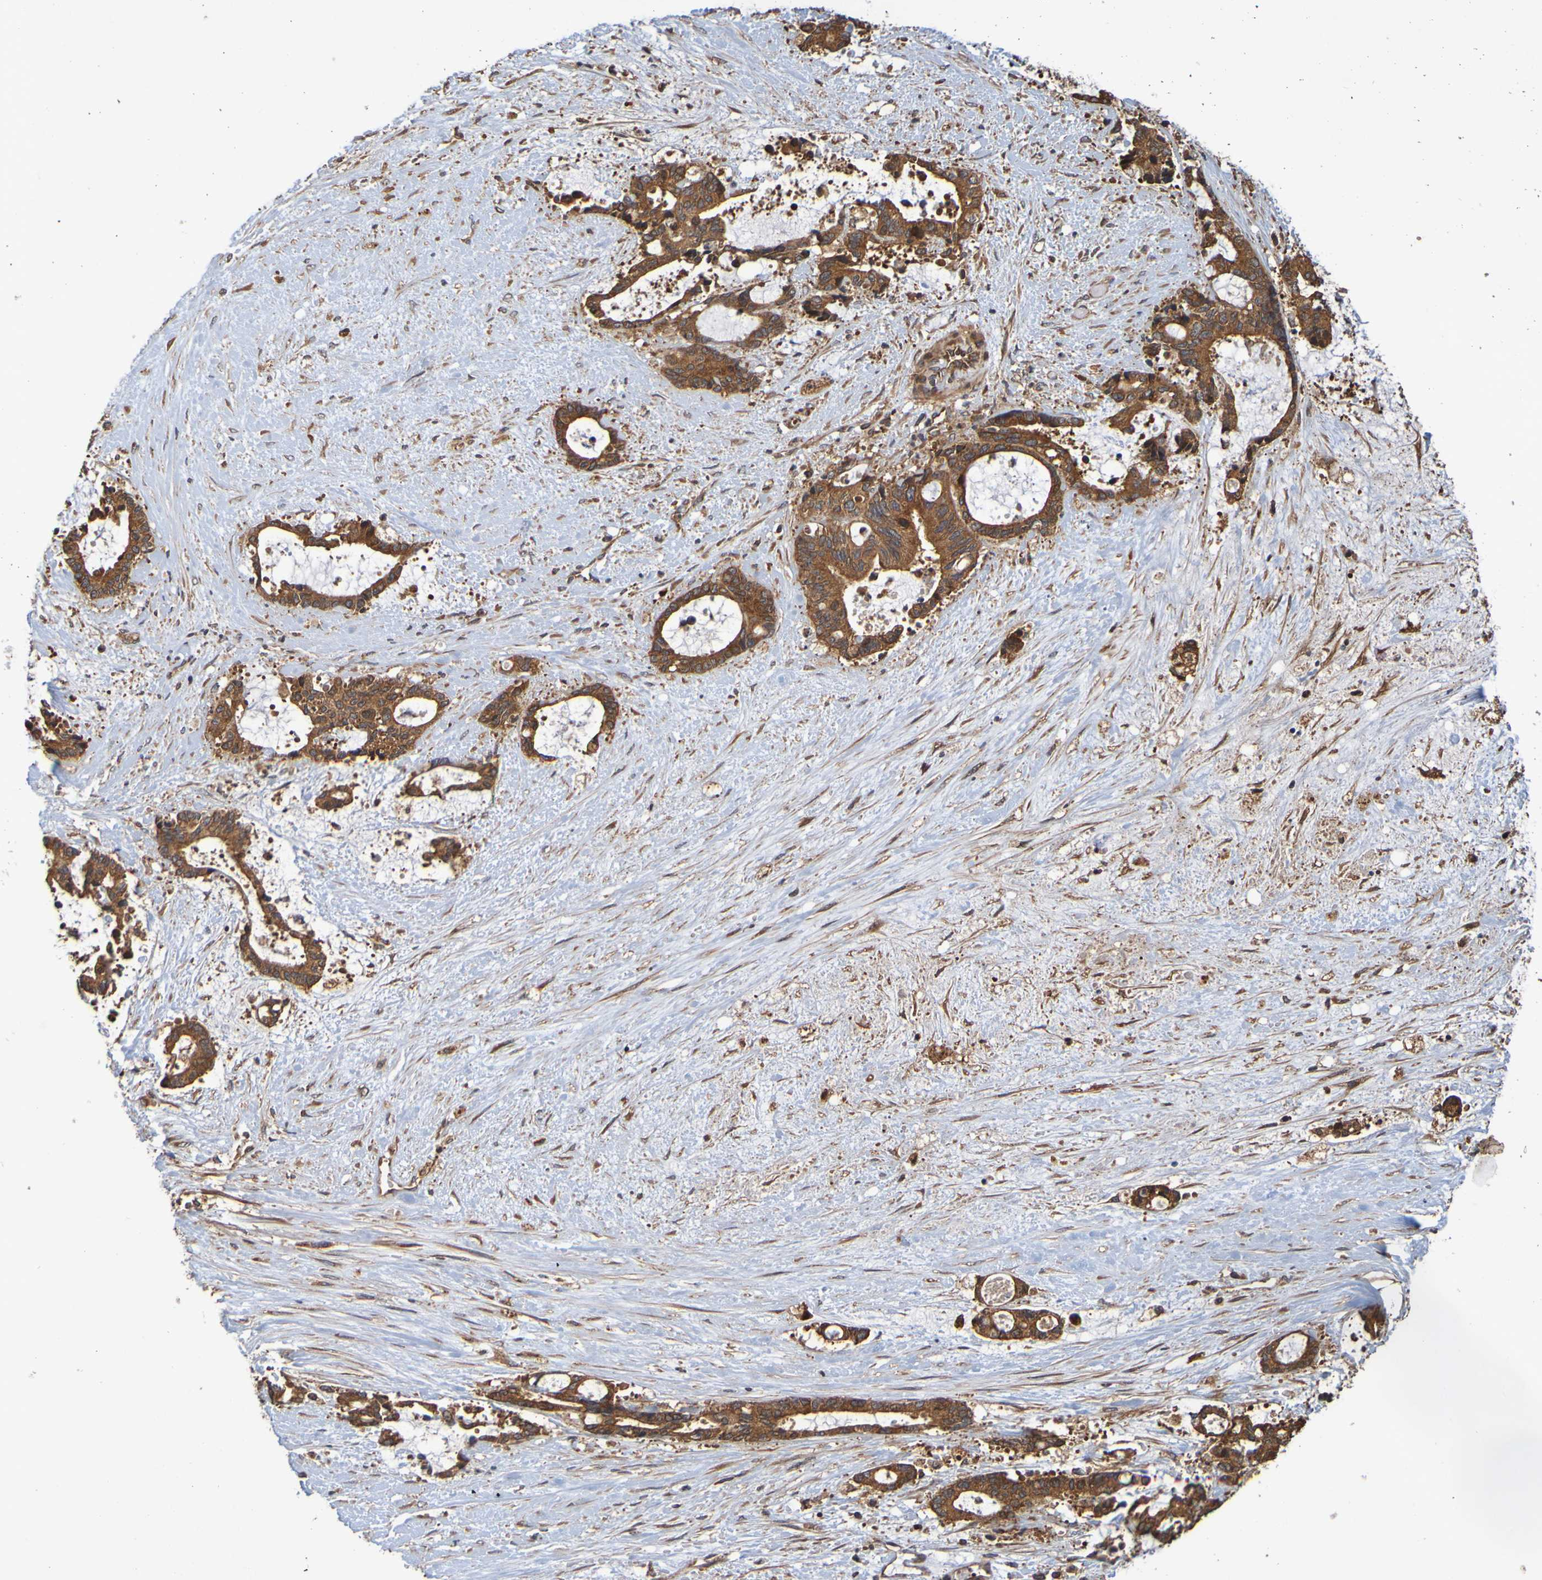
{"staining": {"intensity": "strong", "quantity": ">75%", "location": "cytoplasmic/membranous"}, "tissue": "liver cancer", "cell_type": "Tumor cells", "image_type": "cancer", "snomed": [{"axis": "morphology", "description": "Normal tissue, NOS"}, {"axis": "morphology", "description": "Cholangiocarcinoma"}, {"axis": "topography", "description": "Liver"}, {"axis": "topography", "description": "Peripheral nerve tissue"}], "caption": "Immunohistochemistry micrograph of neoplastic tissue: human liver cancer stained using IHC exhibits high levels of strong protein expression localized specifically in the cytoplasmic/membranous of tumor cells, appearing as a cytoplasmic/membranous brown color.", "gene": "OCRL", "patient": {"sex": "female", "age": 73}}